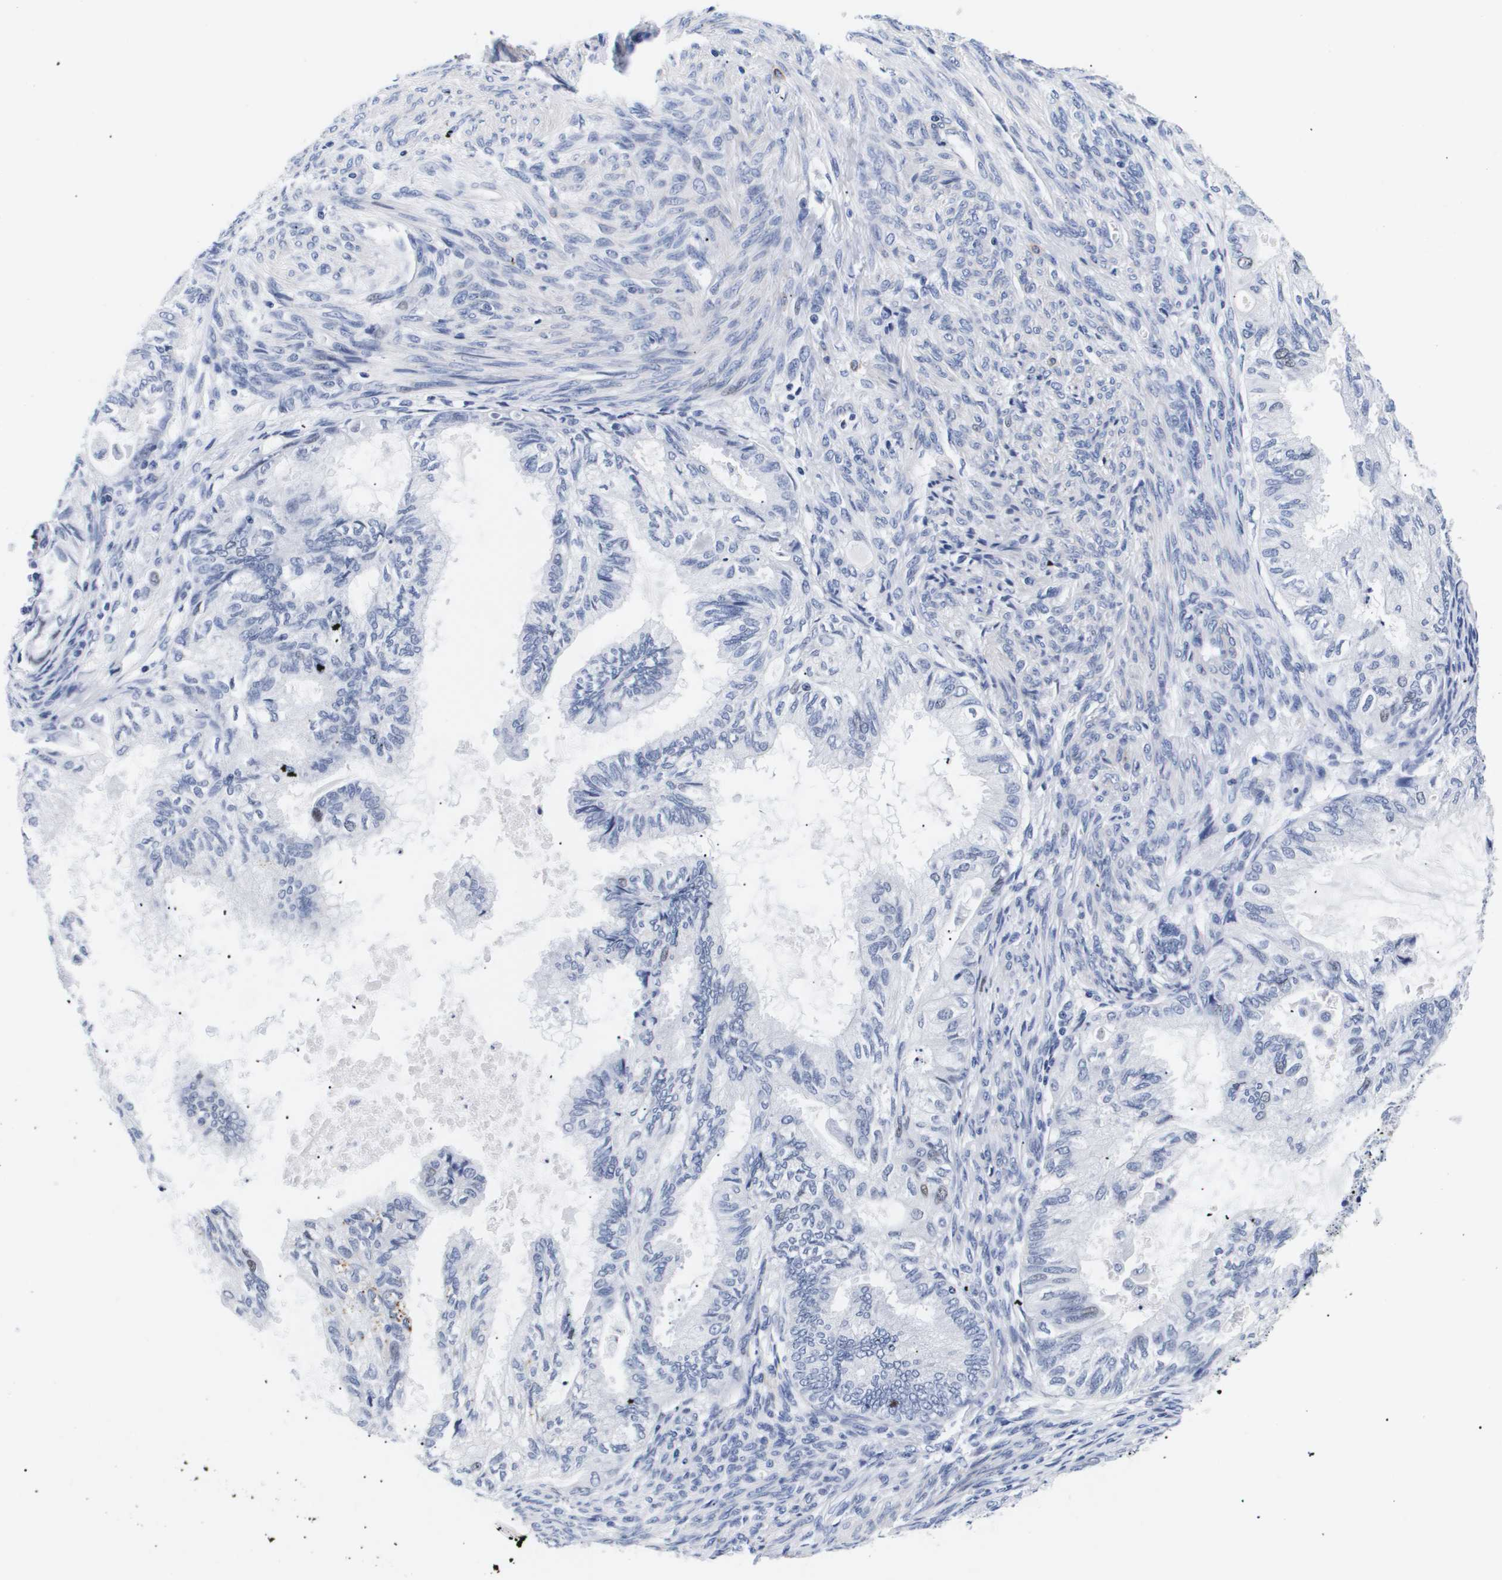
{"staining": {"intensity": "negative", "quantity": "none", "location": "none"}, "tissue": "cervical cancer", "cell_type": "Tumor cells", "image_type": "cancer", "snomed": [{"axis": "morphology", "description": "Normal tissue, NOS"}, {"axis": "morphology", "description": "Adenocarcinoma, NOS"}, {"axis": "topography", "description": "Cervix"}, {"axis": "topography", "description": "Endometrium"}], "caption": "Immunohistochemical staining of cervical cancer displays no significant expression in tumor cells. Brightfield microscopy of IHC stained with DAB (3,3'-diaminobenzidine) (brown) and hematoxylin (blue), captured at high magnification.", "gene": "SHD", "patient": {"sex": "female", "age": 86}}